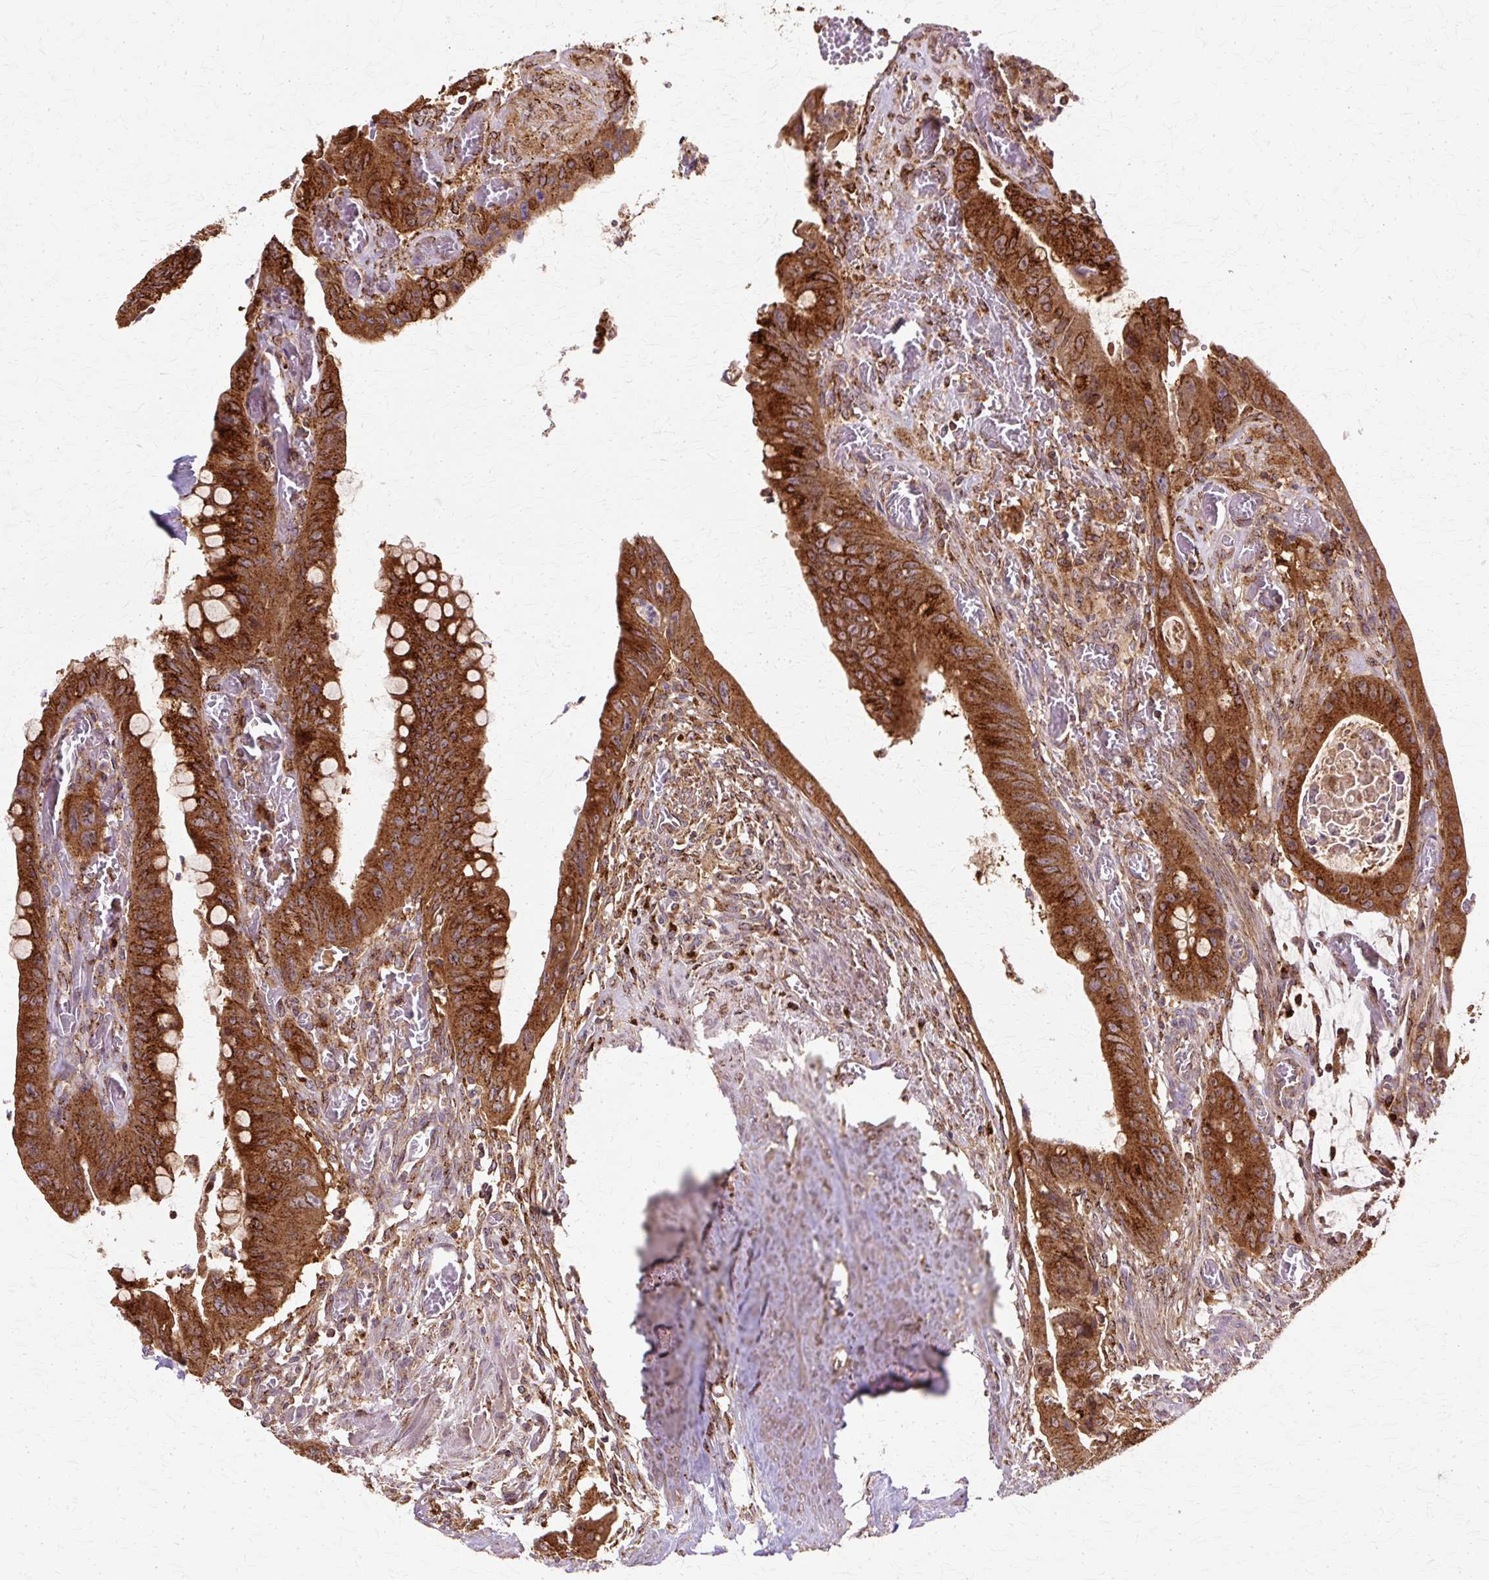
{"staining": {"intensity": "strong", "quantity": ">75%", "location": "cytoplasmic/membranous"}, "tissue": "colorectal cancer", "cell_type": "Tumor cells", "image_type": "cancer", "snomed": [{"axis": "morphology", "description": "Adenocarcinoma, NOS"}, {"axis": "topography", "description": "Rectum"}], "caption": "Immunohistochemistry (DAB) staining of human colorectal cancer demonstrates strong cytoplasmic/membranous protein staining in approximately >75% of tumor cells.", "gene": "COPB1", "patient": {"sex": "male", "age": 78}}